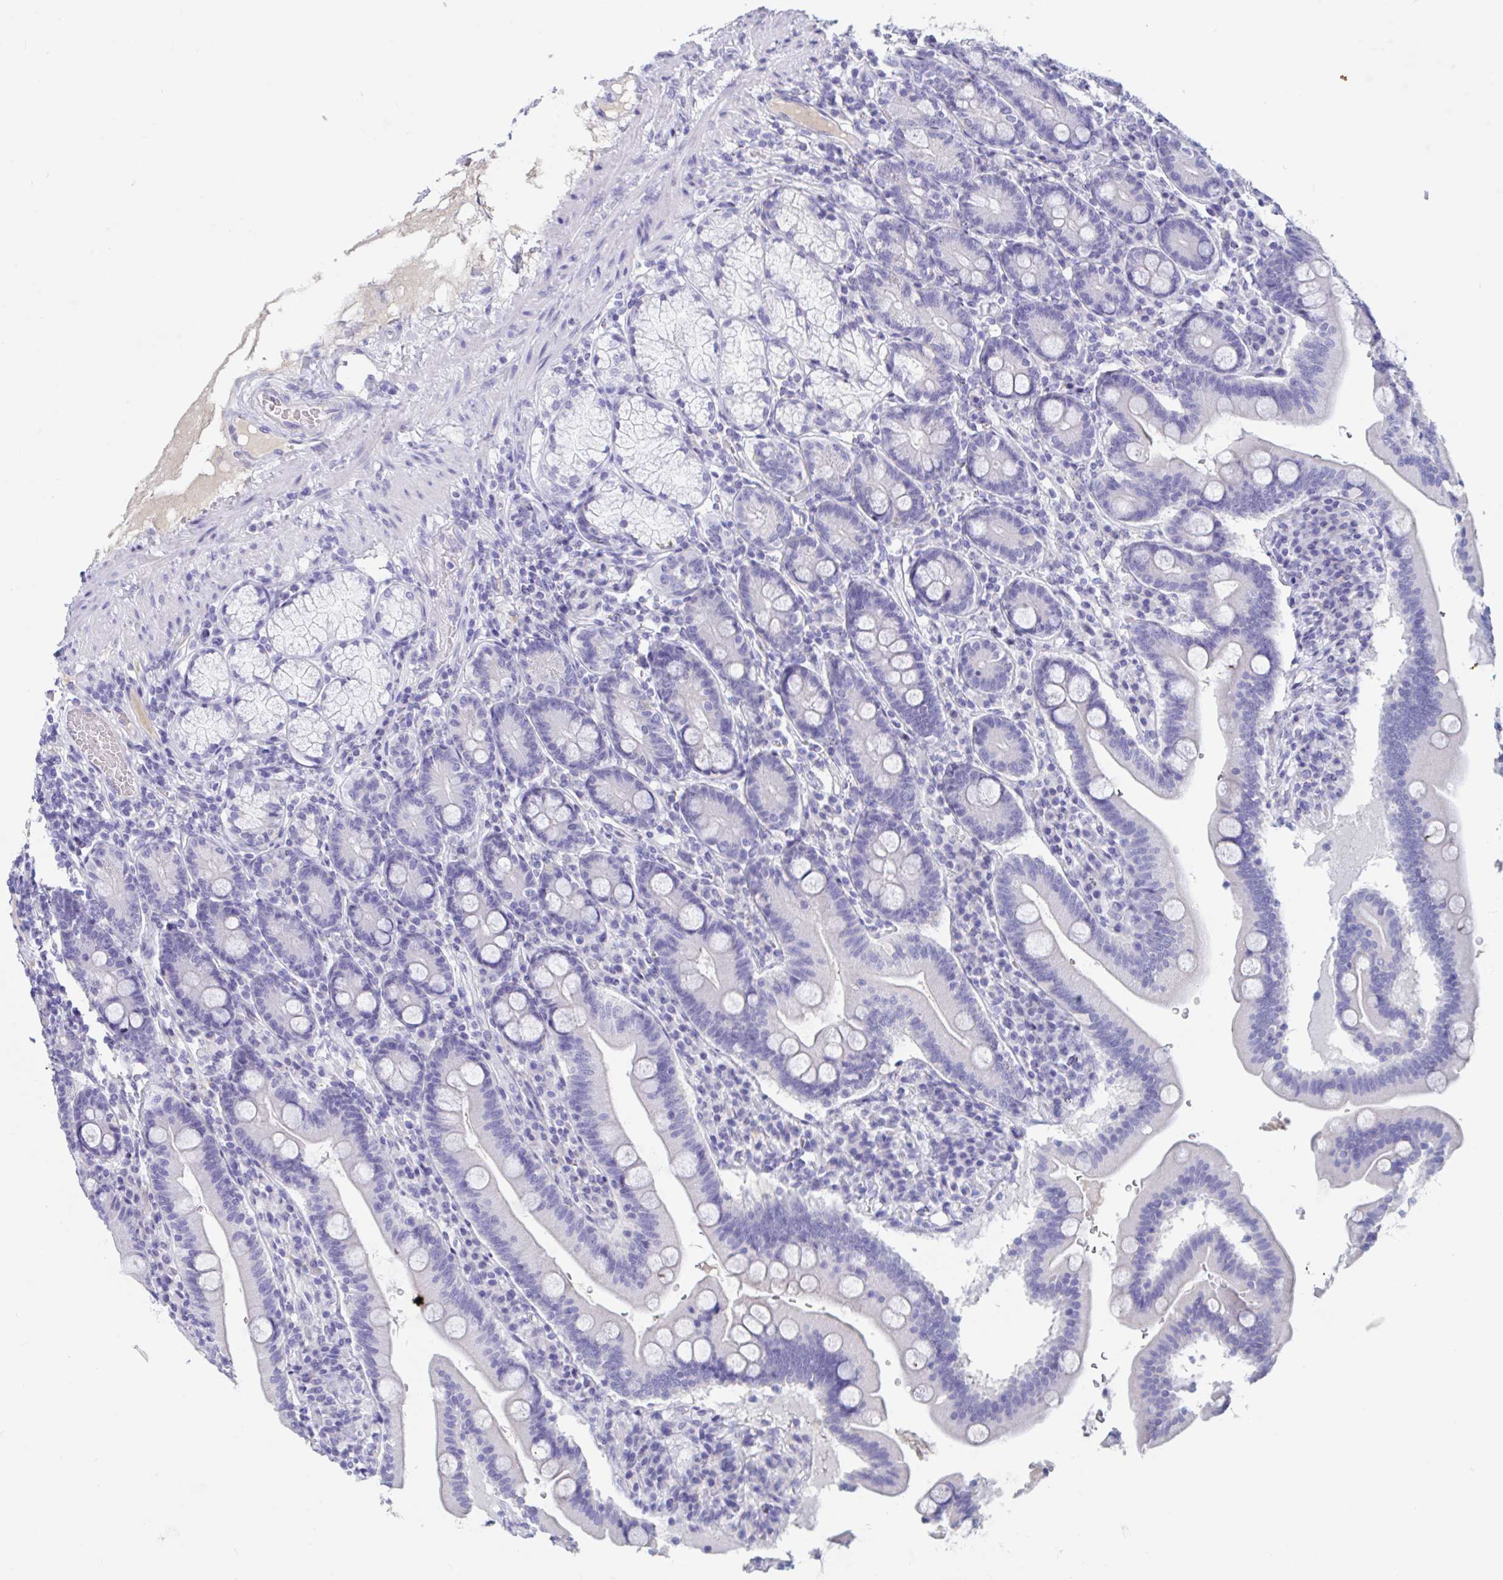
{"staining": {"intensity": "negative", "quantity": "none", "location": "none"}, "tissue": "duodenum", "cell_type": "Glandular cells", "image_type": "normal", "snomed": [{"axis": "morphology", "description": "Normal tissue, NOS"}, {"axis": "topography", "description": "Duodenum"}], "caption": "The micrograph exhibits no staining of glandular cells in unremarkable duodenum.", "gene": "ZNHIT2", "patient": {"sex": "female", "age": 67}}